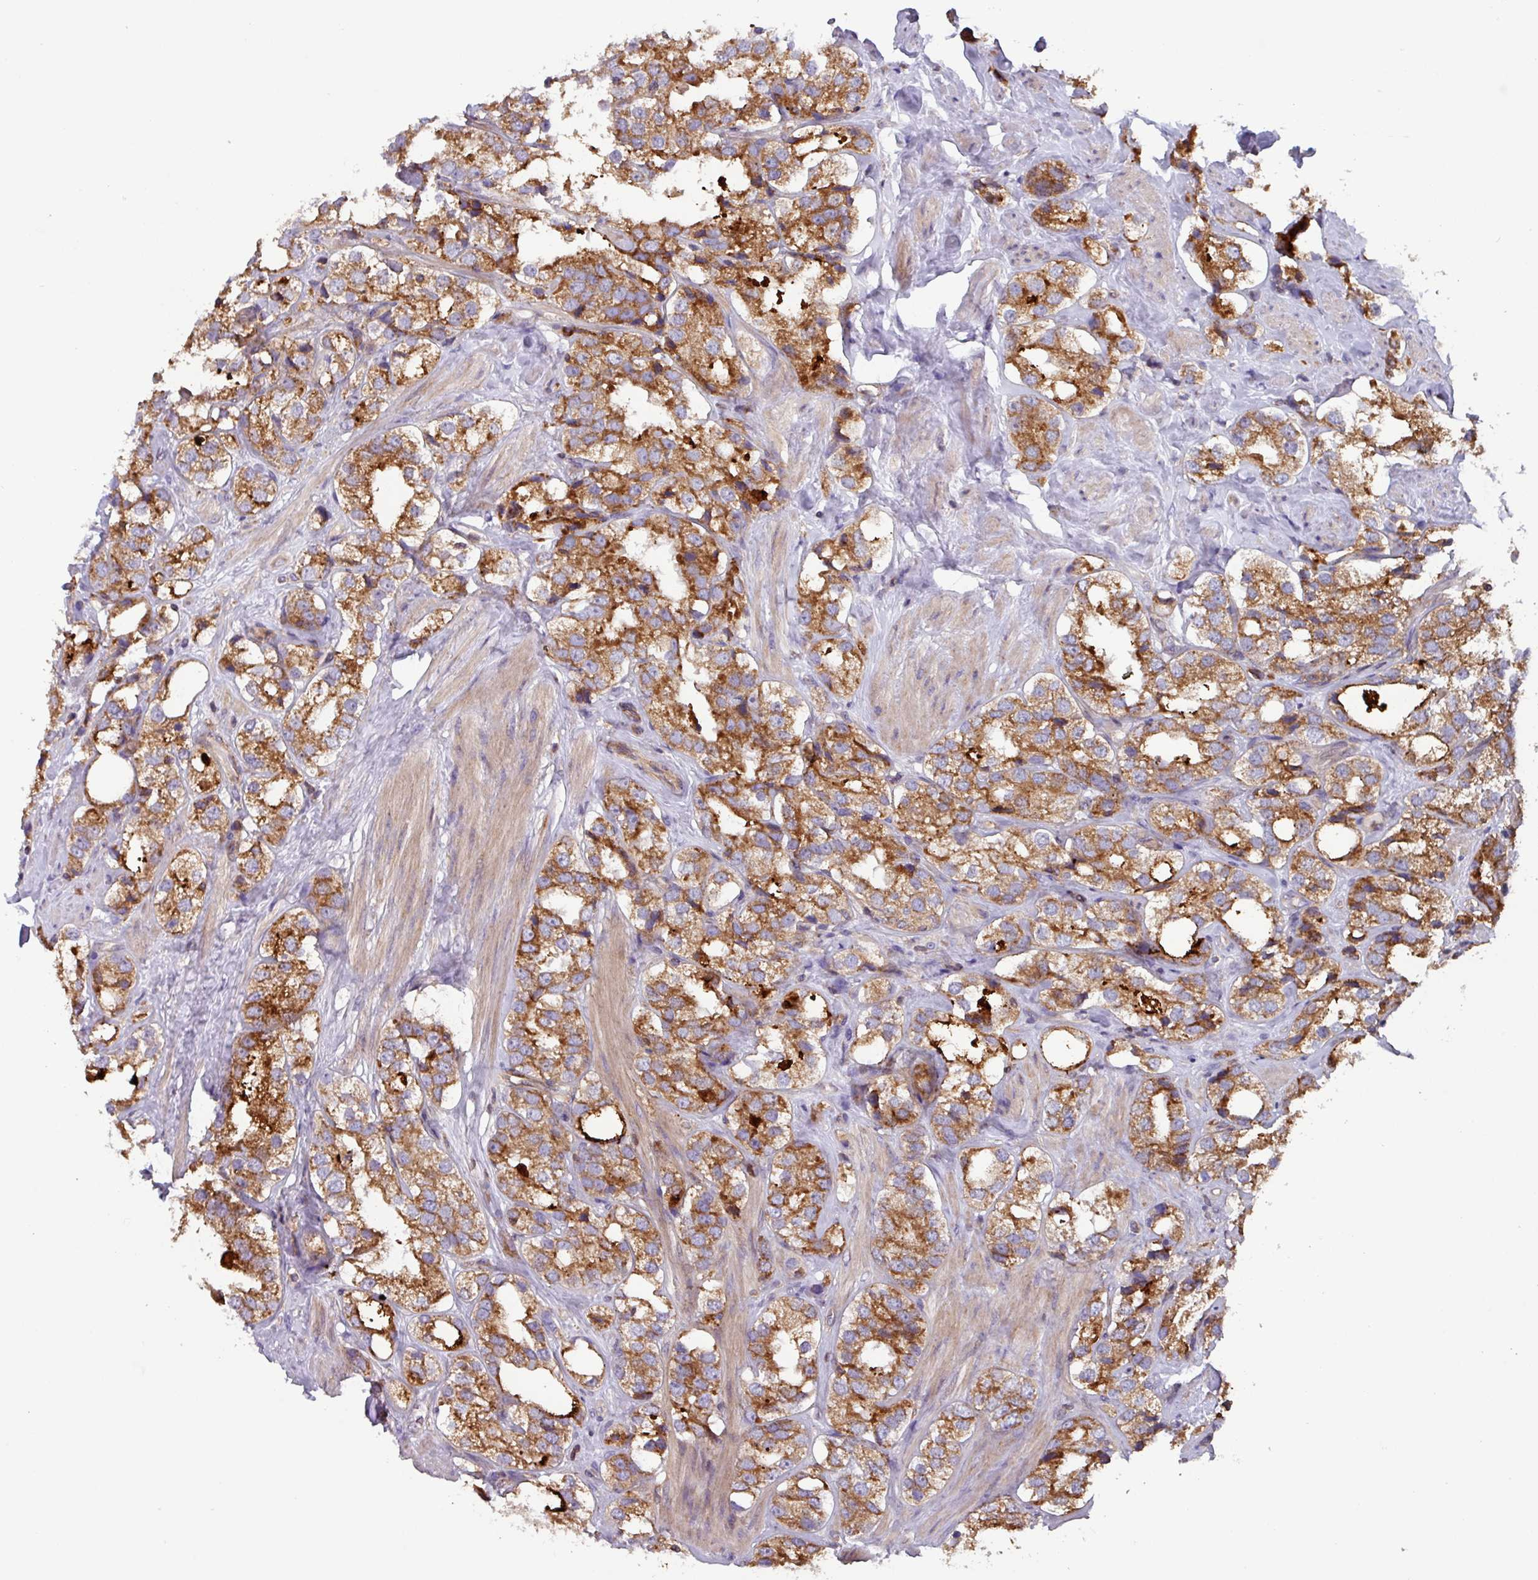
{"staining": {"intensity": "strong", "quantity": ">75%", "location": "cytoplasmic/membranous"}, "tissue": "prostate cancer", "cell_type": "Tumor cells", "image_type": "cancer", "snomed": [{"axis": "morphology", "description": "Adenocarcinoma, NOS"}, {"axis": "topography", "description": "Prostate"}], "caption": "A high-resolution image shows immunohistochemistry (IHC) staining of prostate adenocarcinoma, which demonstrates strong cytoplasmic/membranous staining in about >75% of tumor cells. Immunohistochemistry (ihc) stains the protein of interest in brown and the nuclei are stained blue.", "gene": "PLEKHD1", "patient": {"sex": "male", "age": 79}}